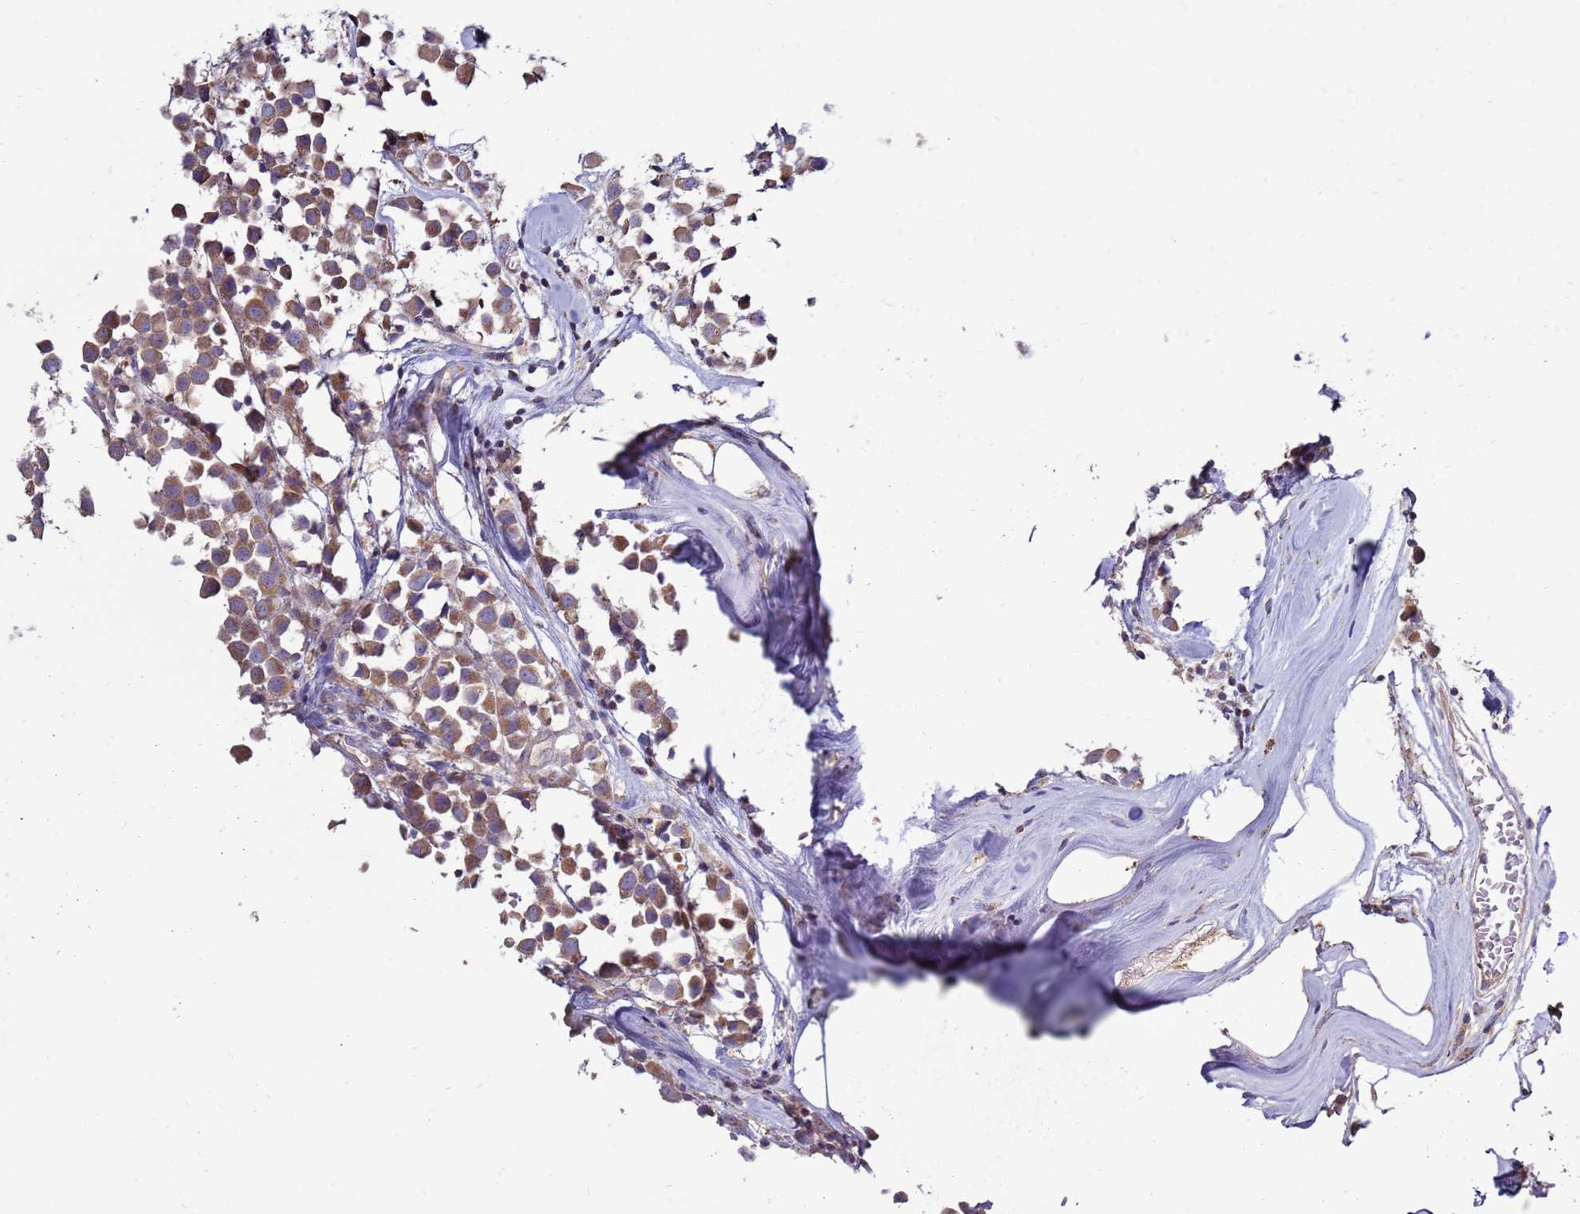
{"staining": {"intensity": "moderate", "quantity": ">75%", "location": "cytoplasmic/membranous"}, "tissue": "breast cancer", "cell_type": "Tumor cells", "image_type": "cancer", "snomed": [{"axis": "morphology", "description": "Duct carcinoma"}, {"axis": "topography", "description": "Breast"}], "caption": "A medium amount of moderate cytoplasmic/membranous positivity is appreciated in about >75% of tumor cells in breast intraductal carcinoma tissue.", "gene": "TRAPPC4", "patient": {"sex": "female", "age": 61}}